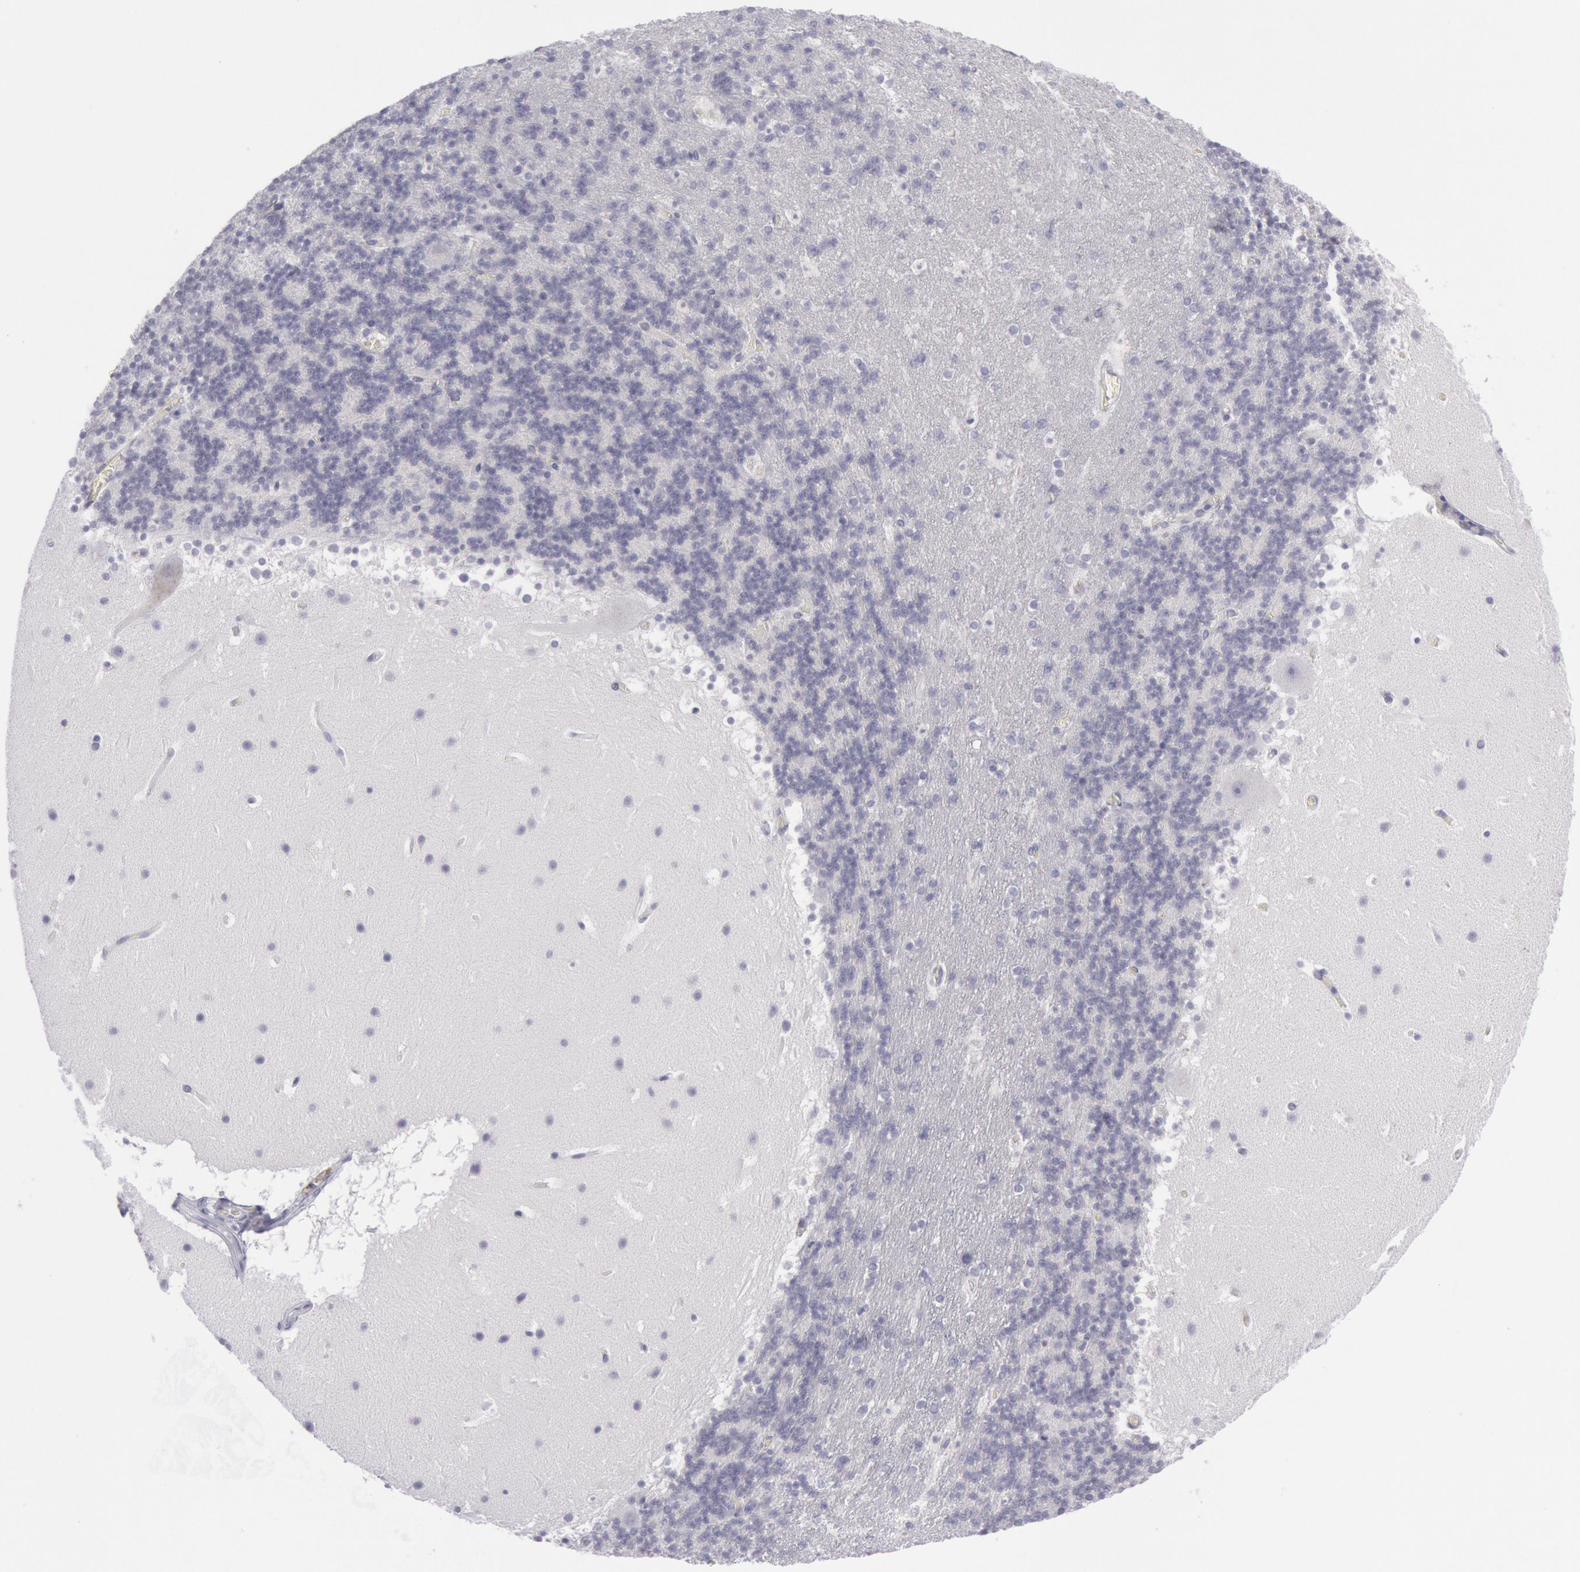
{"staining": {"intensity": "negative", "quantity": "none", "location": "none"}, "tissue": "cerebellum", "cell_type": "Cells in granular layer", "image_type": "normal", "snomed": [{"axis": "morphology", "description": "Normal tissue, NOS"}, {"axis": "topography", "description": "Cerebellum"}], "caption": "Protein analysis of normal cerebellum reveals no significant staining in cells in granular layer. (Brightfield microscopy of DAB (3,3'-diaminobenzidine) immunohistochemistry (IHC) at high magnification).", "gene": "CDH13", "patient": {"sex": "male", "age": 45}}